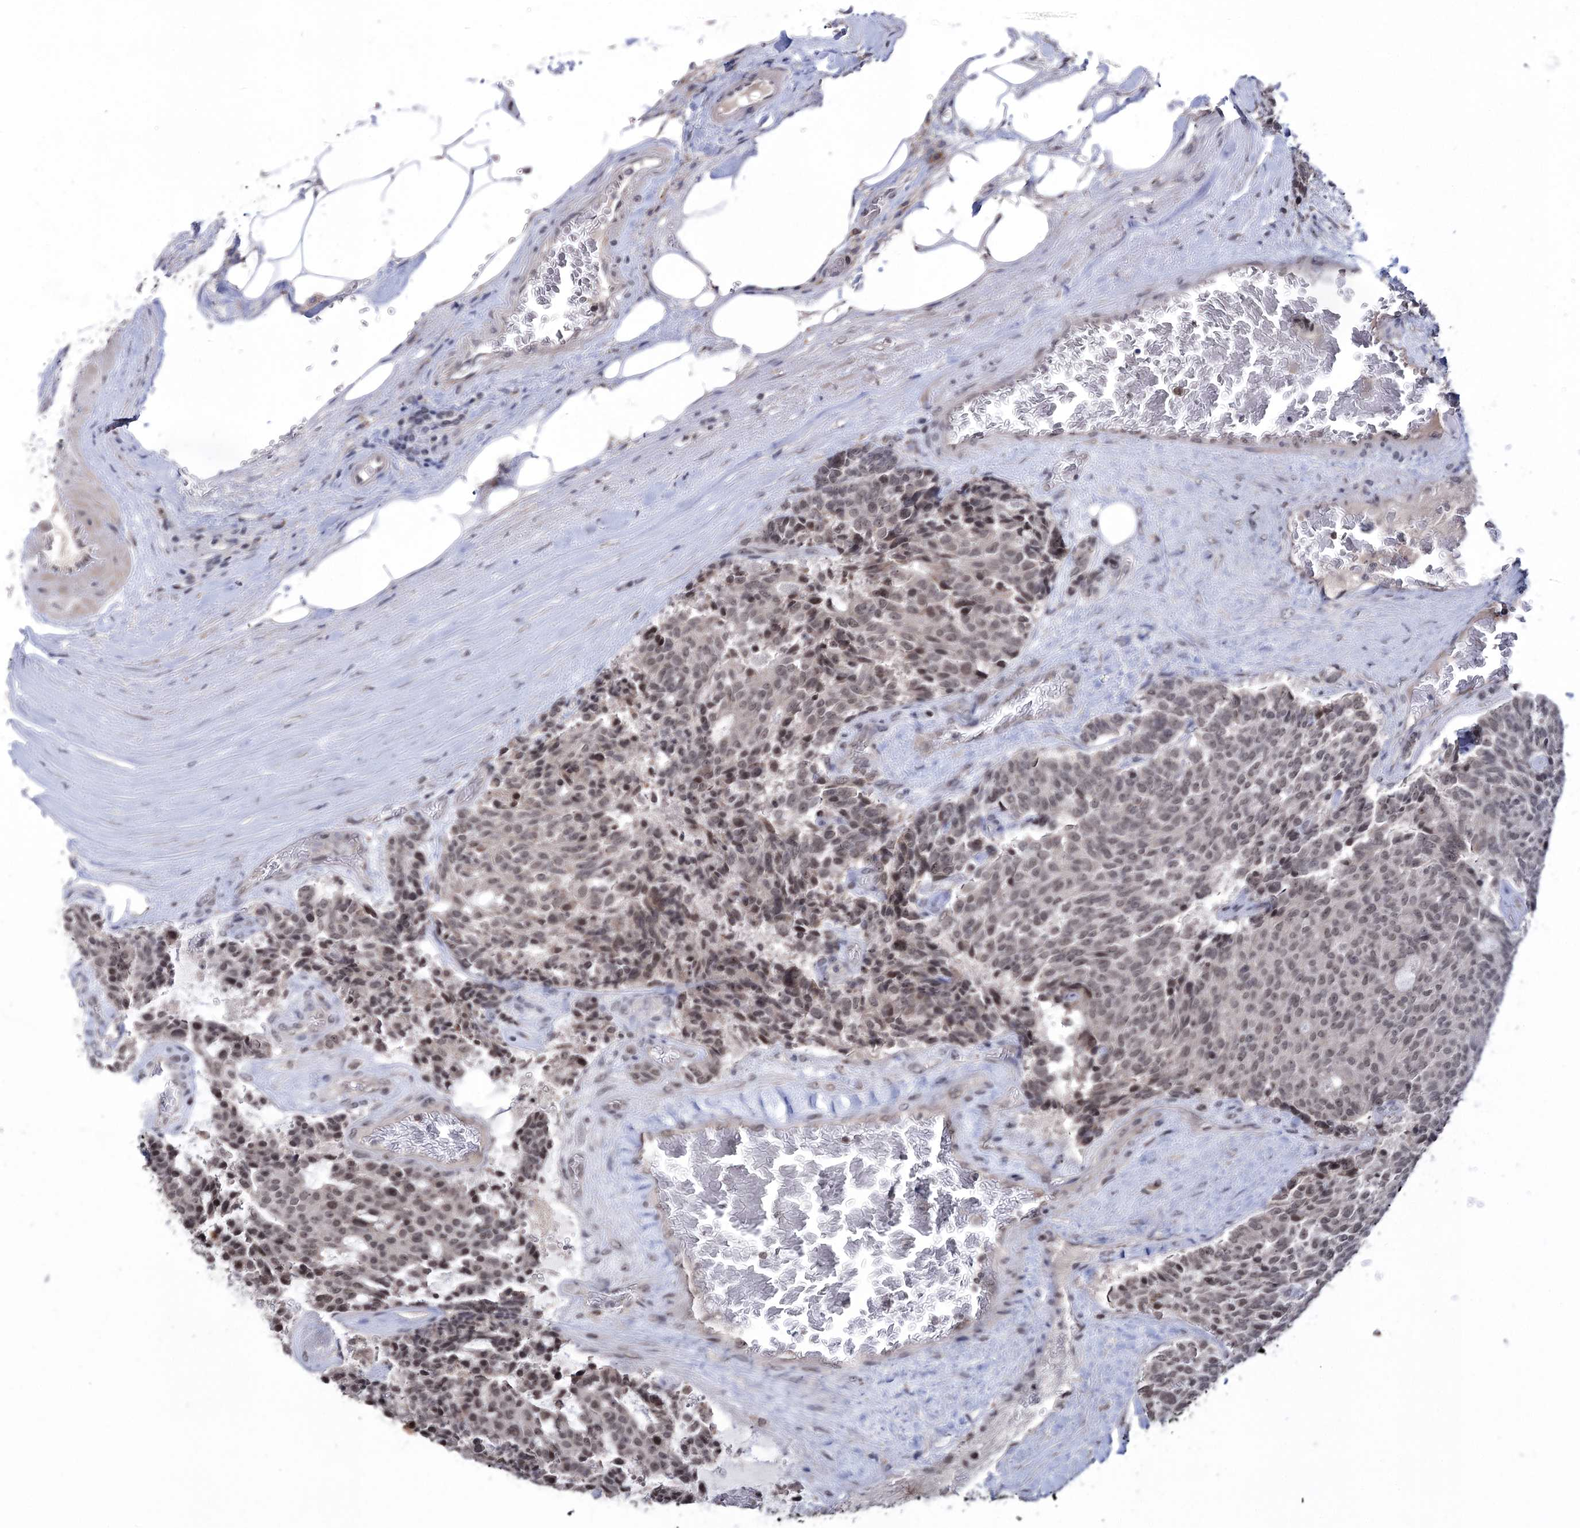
{"staining": {"intensity": "weak", "quantity": ">75%", "location": "nuclear"}, "tissue": "carcinoid", "cell_type": "Tumor cells", "image_type": "cancer", "snomed": [{"axis": "morphology", "description": "Carcinoid, malignant, NOS"}, {"axis": "topography", "description": "Pancreas"}], "caption": "An image of human malignant carcinoid stained for a protein displays weak nuclear brown staining in tumor cells.", "gene": "VGLL4", "patient": {"sex": "female", "age": 54}}